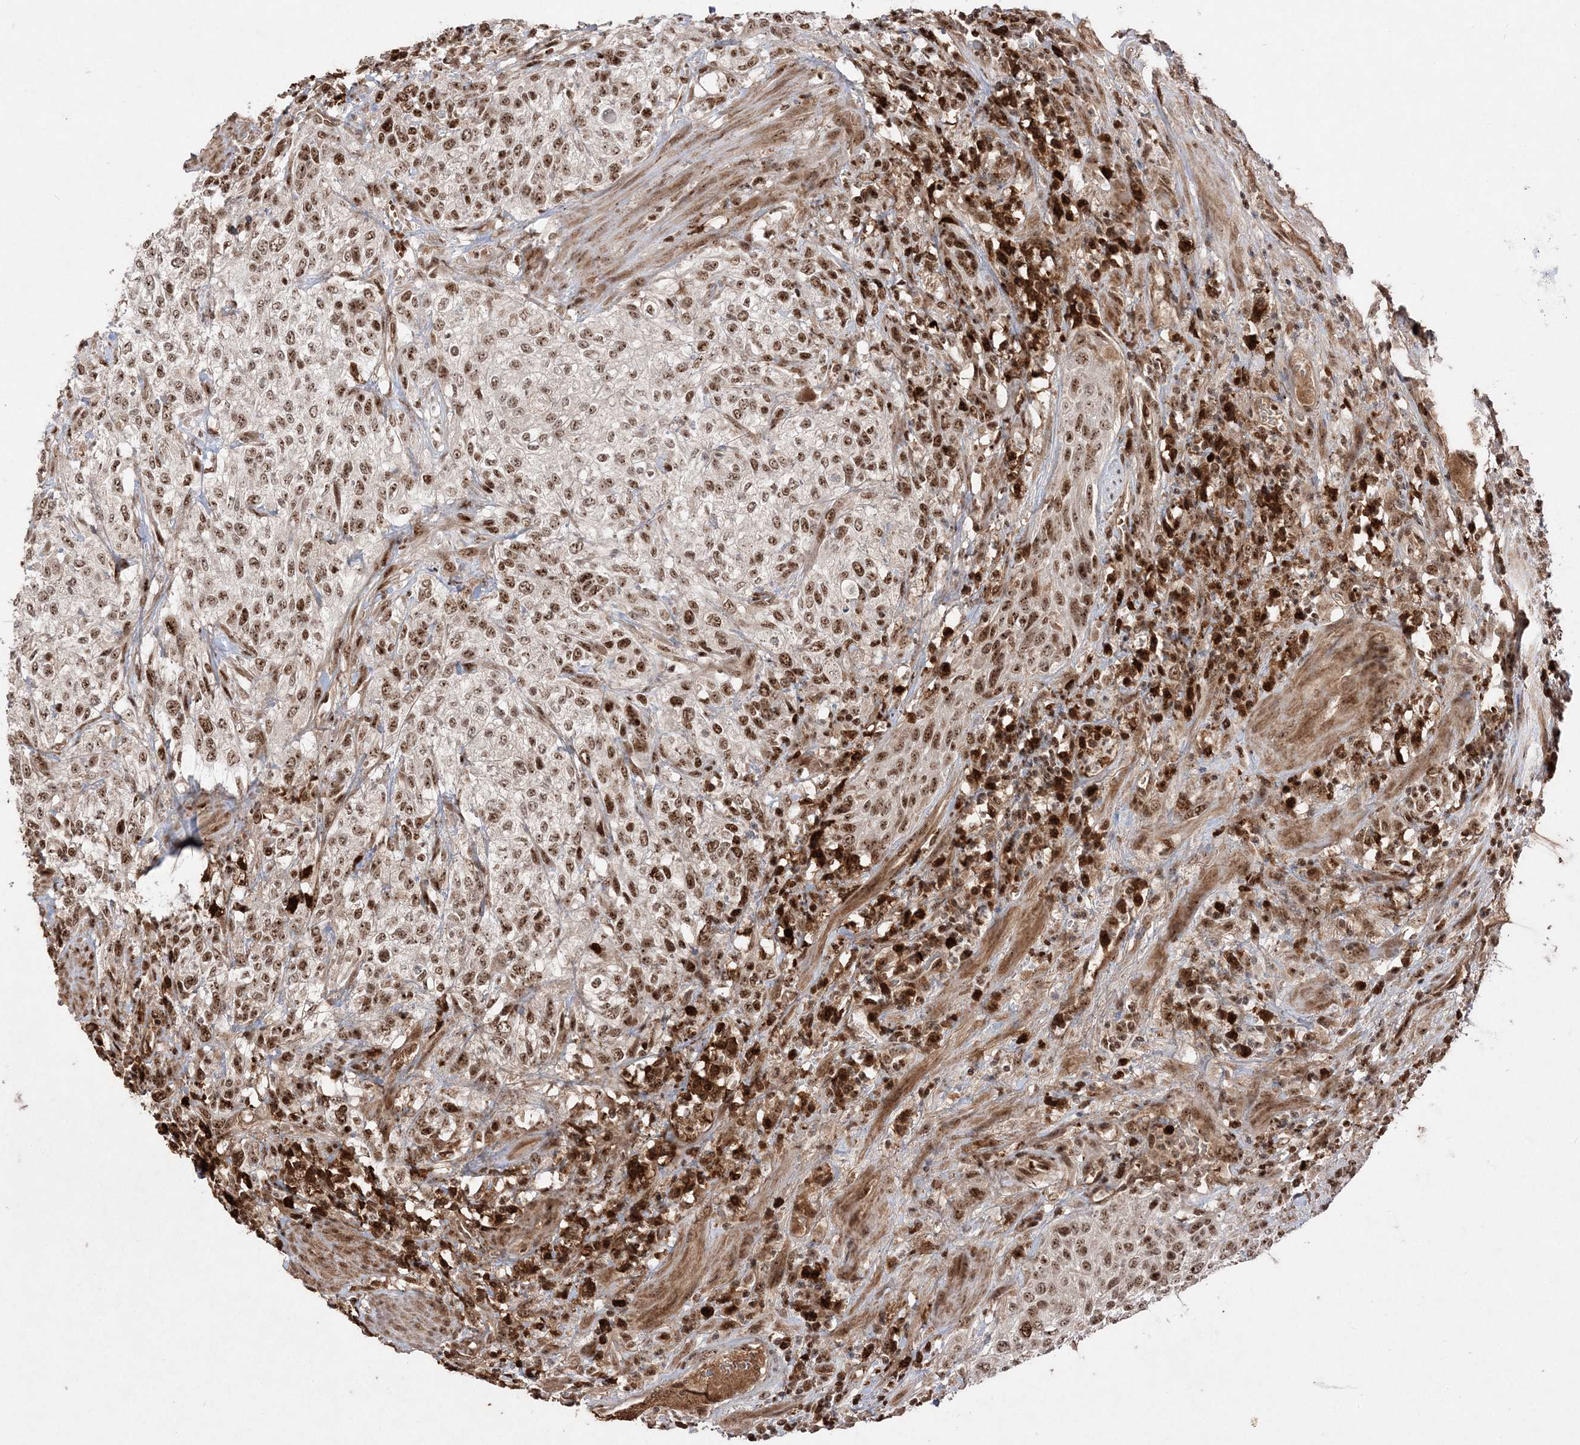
{"staining": {"intensity": "strong", "quantity": ">75%", "location": "nuclear"}, "tissue": "urothelial cancer", "cell_type": "Tumor cells", "image_type": "cancer", "snomed": [{"axis": "morphology", "description": "Urothelial carcinoma, High grade"}, {"axis": "topography", "description": "Urinary bladder"}], "caption": "The image shows a brown stain indicating the presence of a protein in the nuclear of tumor cells in urothelial cancer.", "gene": "RBM17", "patient": {"sex": "male", "age": 35}}